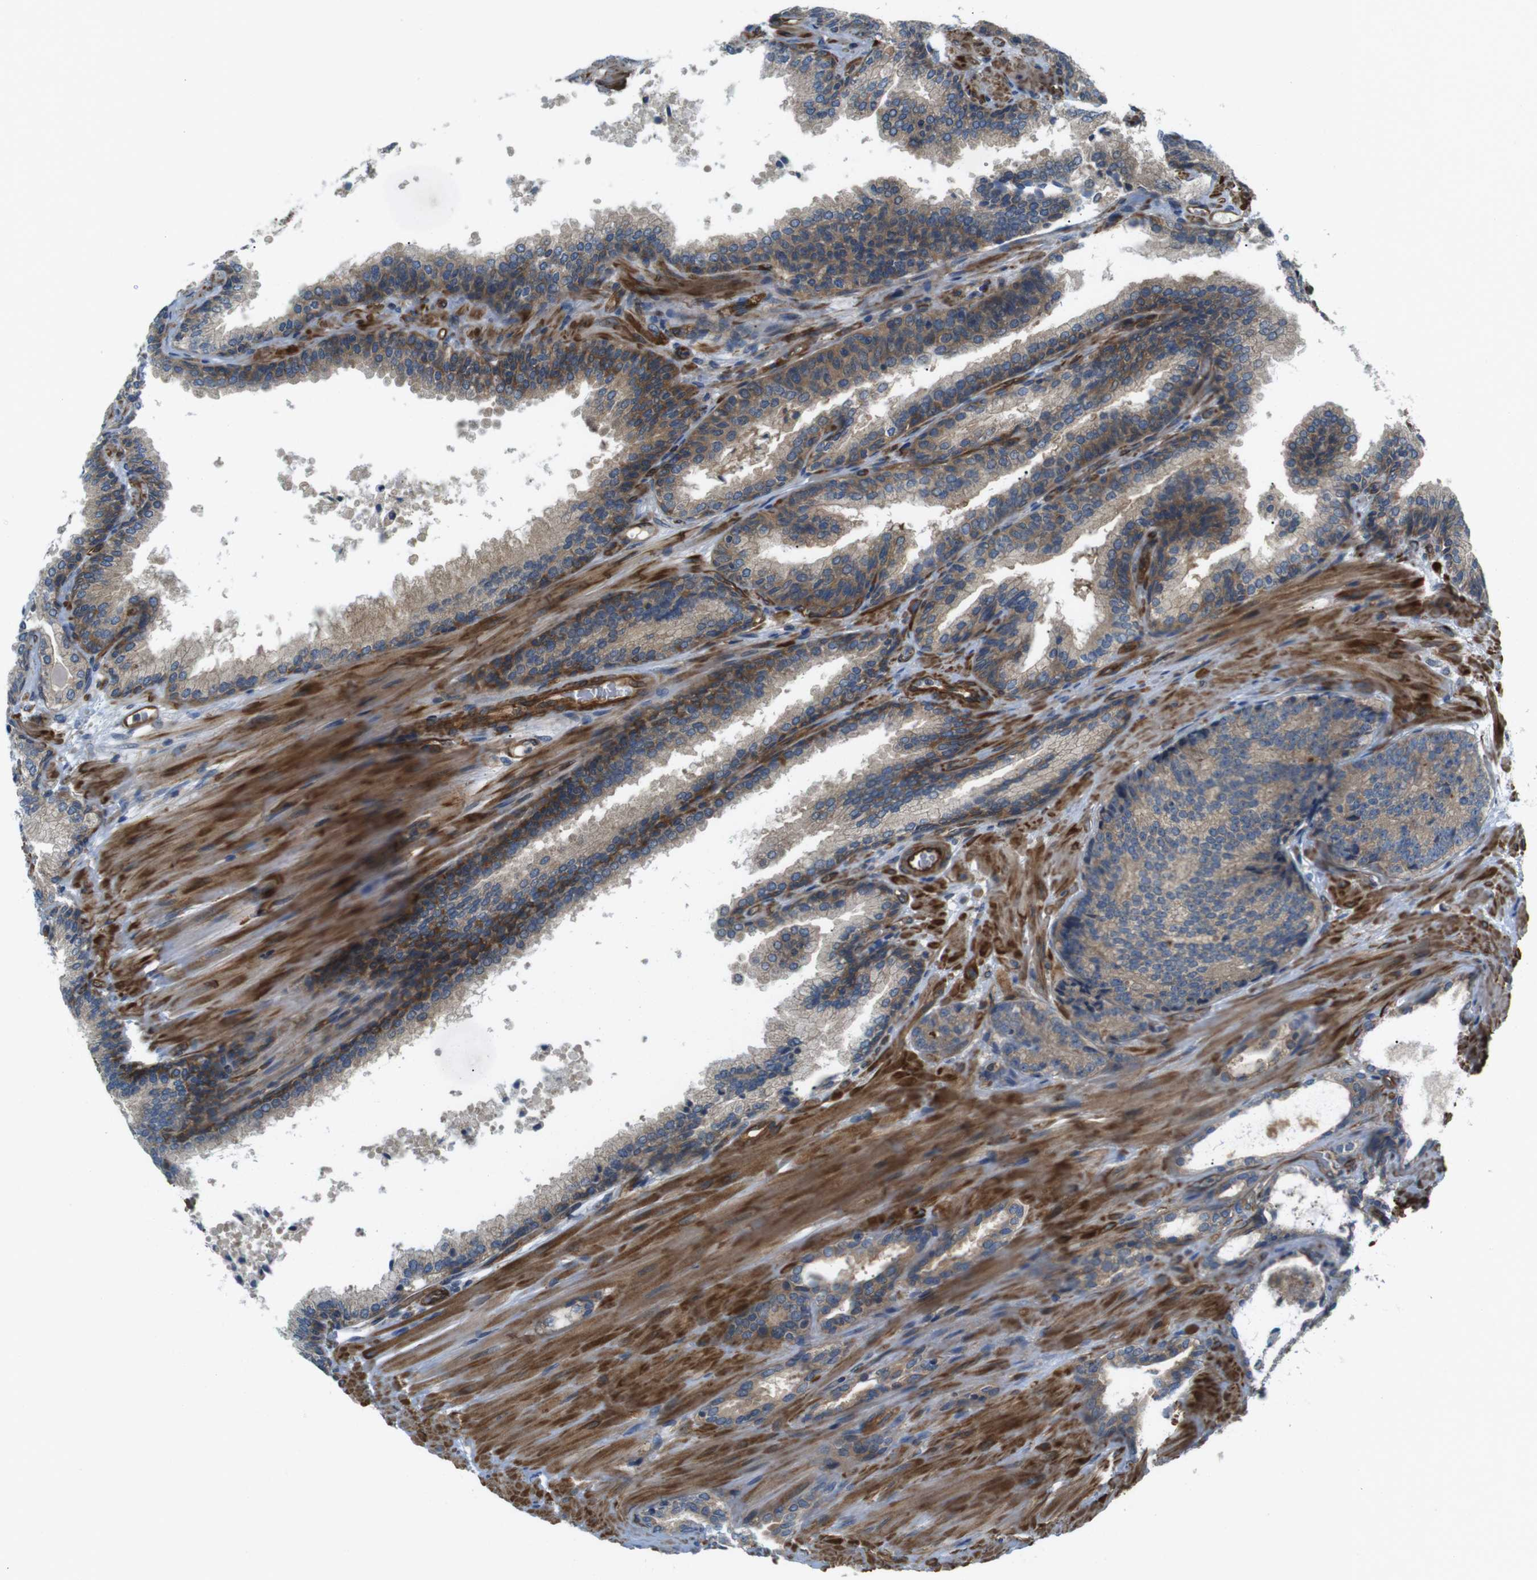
{"staining": {"intensity": "weak", "quantity": ">75%", "location": "cytoplasmic/membranous"}, "tissue": "prostate cancer", "cell_type": "Tumor cells", "image_type": "cancer", "snomed": [{"axis": "morphology", "description": "Adenocarcinoma, High grade"}, {"axis": "topography", "description": "Prostate"}], "caption": "Protein analysis of high-grade adenocarcinoma (prostate) tissue demonstrates weak cytoplasmic/membranous positivity in about >75% of tumor cells.", "gene": "TSC1", "patient": {"sex": "male", "age": 61}}